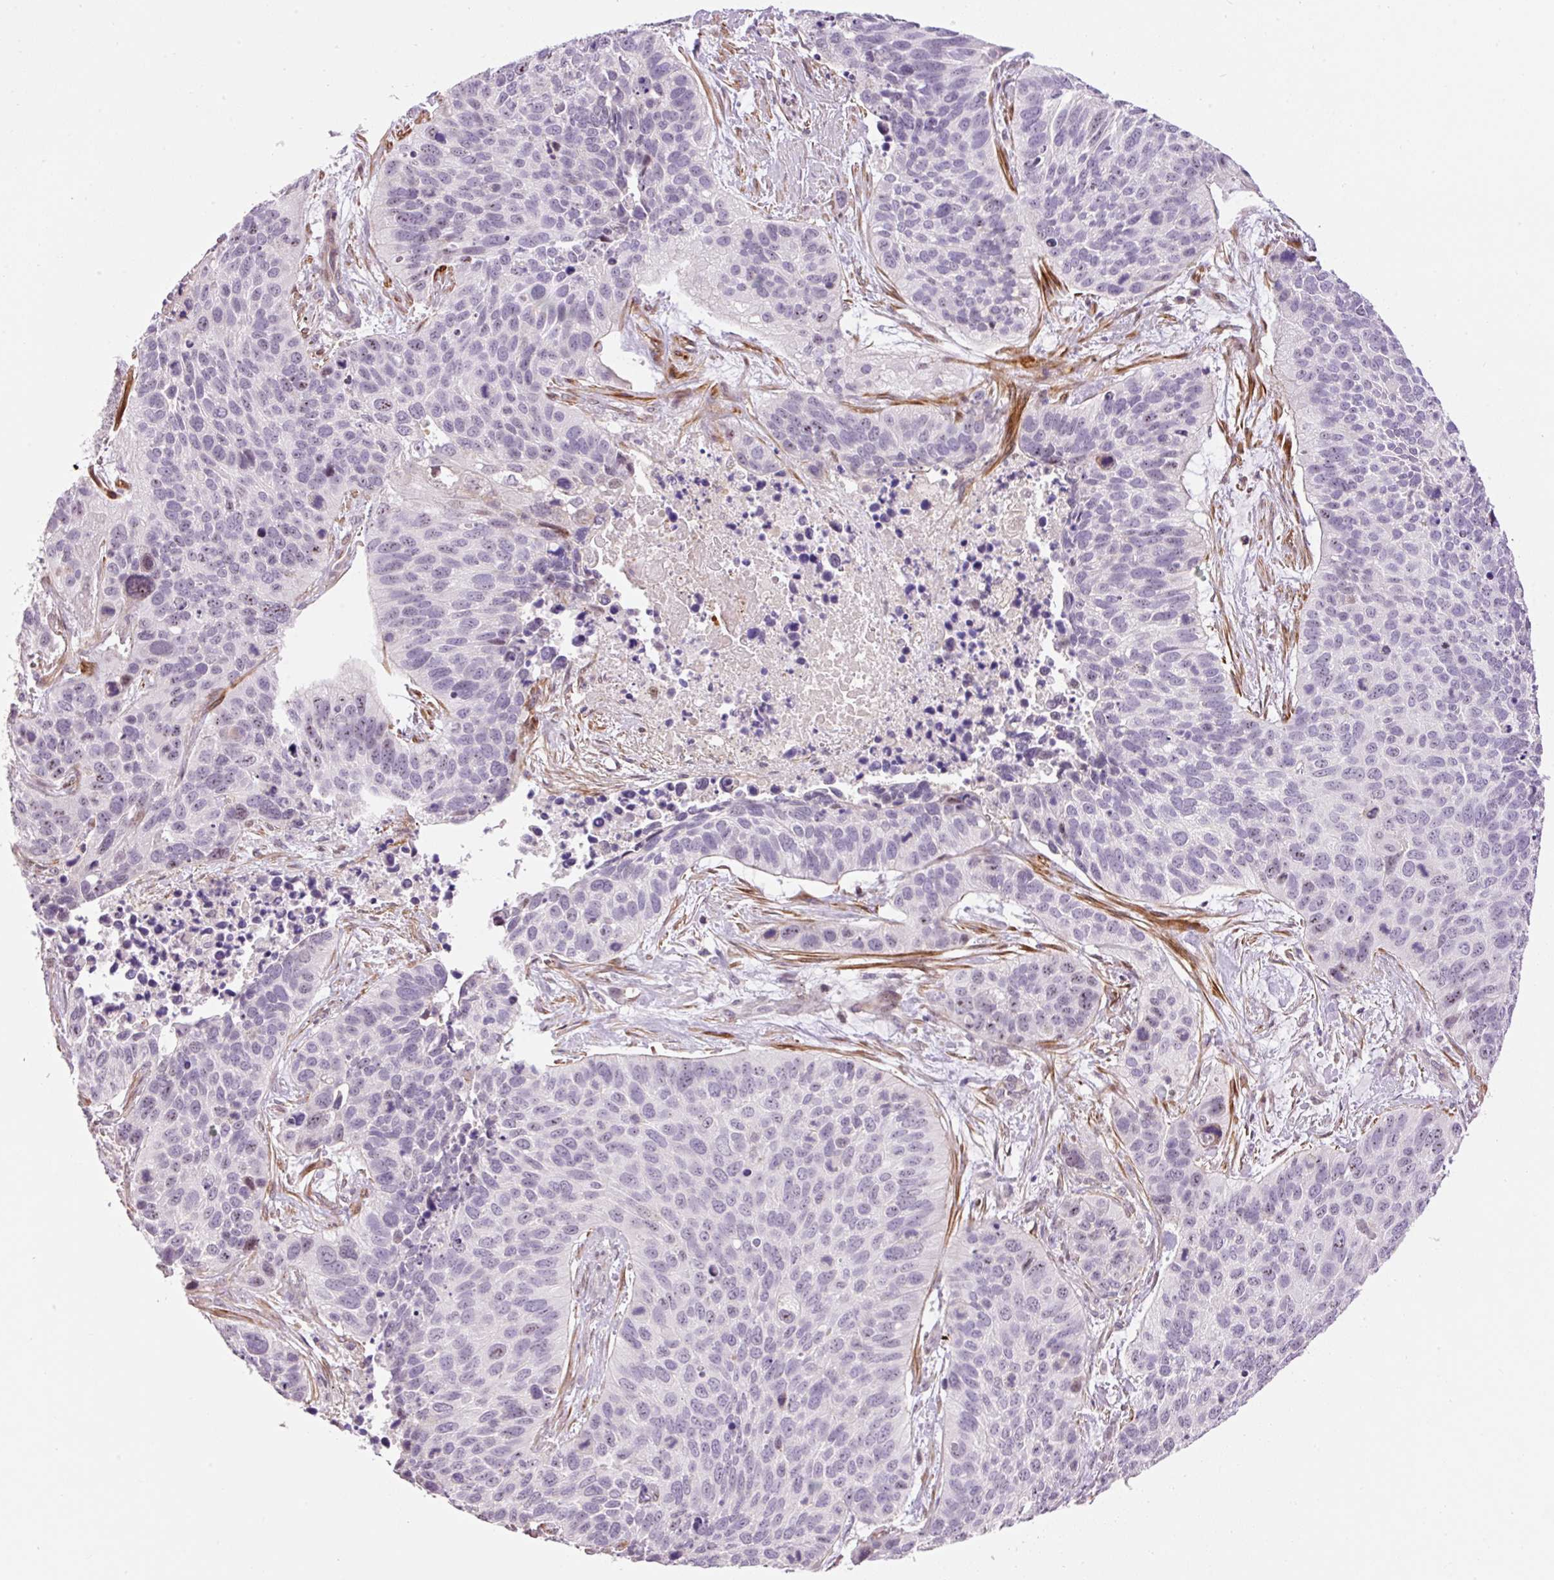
{"staining": {"intensity": "negative", "quantity": "none", "location": "none"}, "tissue": "lung cancer", "cell_type": "Tumor cells", "image_type": "cancer", "snomed": [{"axis": "morphology", "description": "Squamous cell carcinoma, NOS"}, {"axis": "topography", "description": "Lung"}], "caption": "Tumor cells are negative for protein expression in human lung squamous cell carcinoma.", "gene": "HNF1A", "patient": {"sex": "male", "age": 62}}